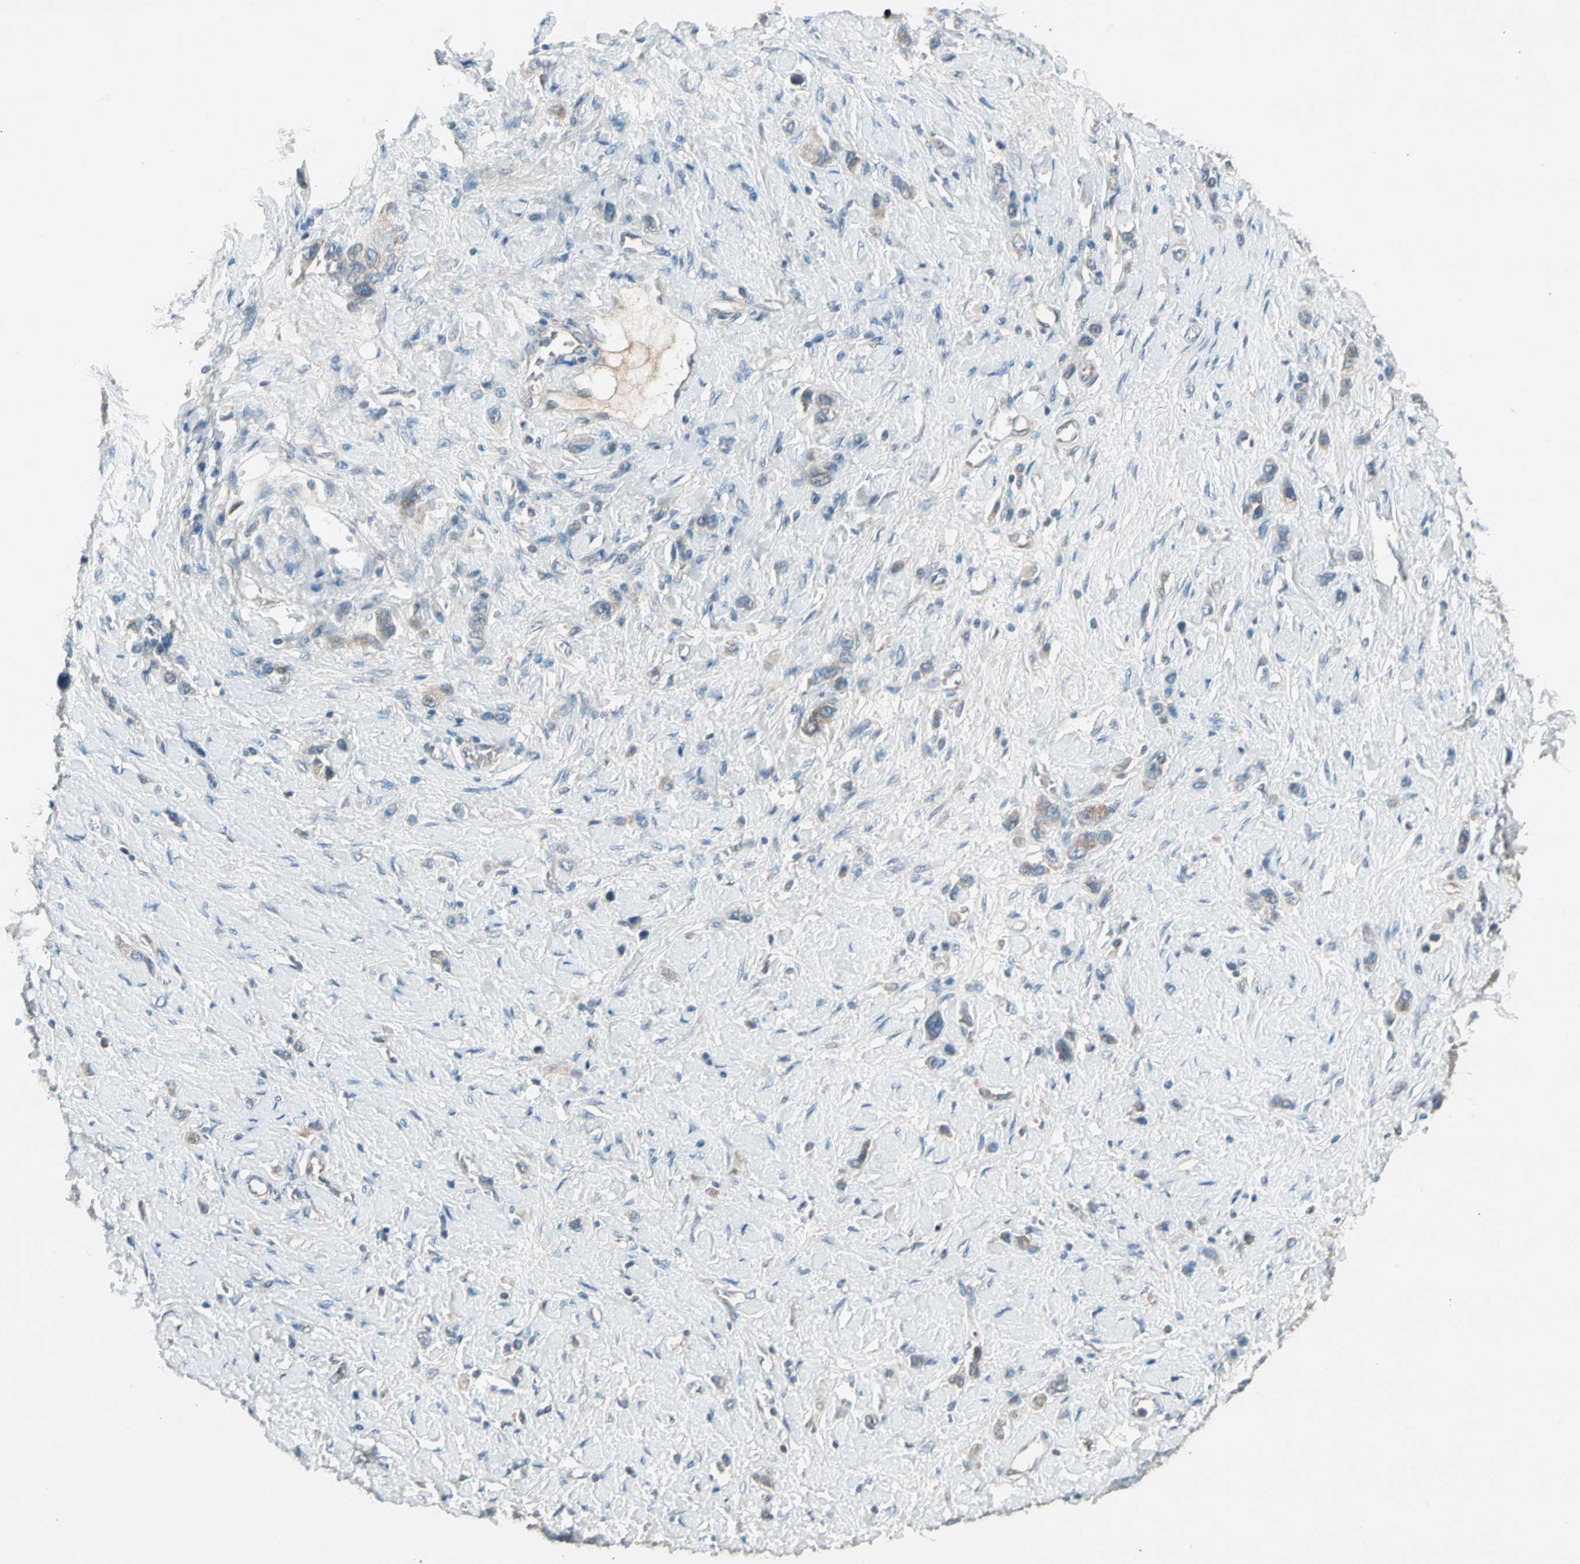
{"staining": {"intensity": "weak", "quantity": ">75%", "location": "cytoplasmic/membranous"}, "tissue": "stomach cancer", "cell_type": "Tumor cells", "image_type": "cancer", "snomed": [{"axis": "morphology", "description": "Normal tissue, NOS"}, {"axis": "morphology", "description": "Adenocarcinoma, NOS"}, {"axis": "topography", "description": "Stomach, upper"}, {"axis": "topography", "description": "Stomach"}], "caption": "Immunohistochemical staining of human stomach adenocarcinoma shows low levels of weak cytoplasmic/membranous expression in about >75% of tumor cells.", "gene": "PANK2", "patient": {"sex": "female", "age": 65}}